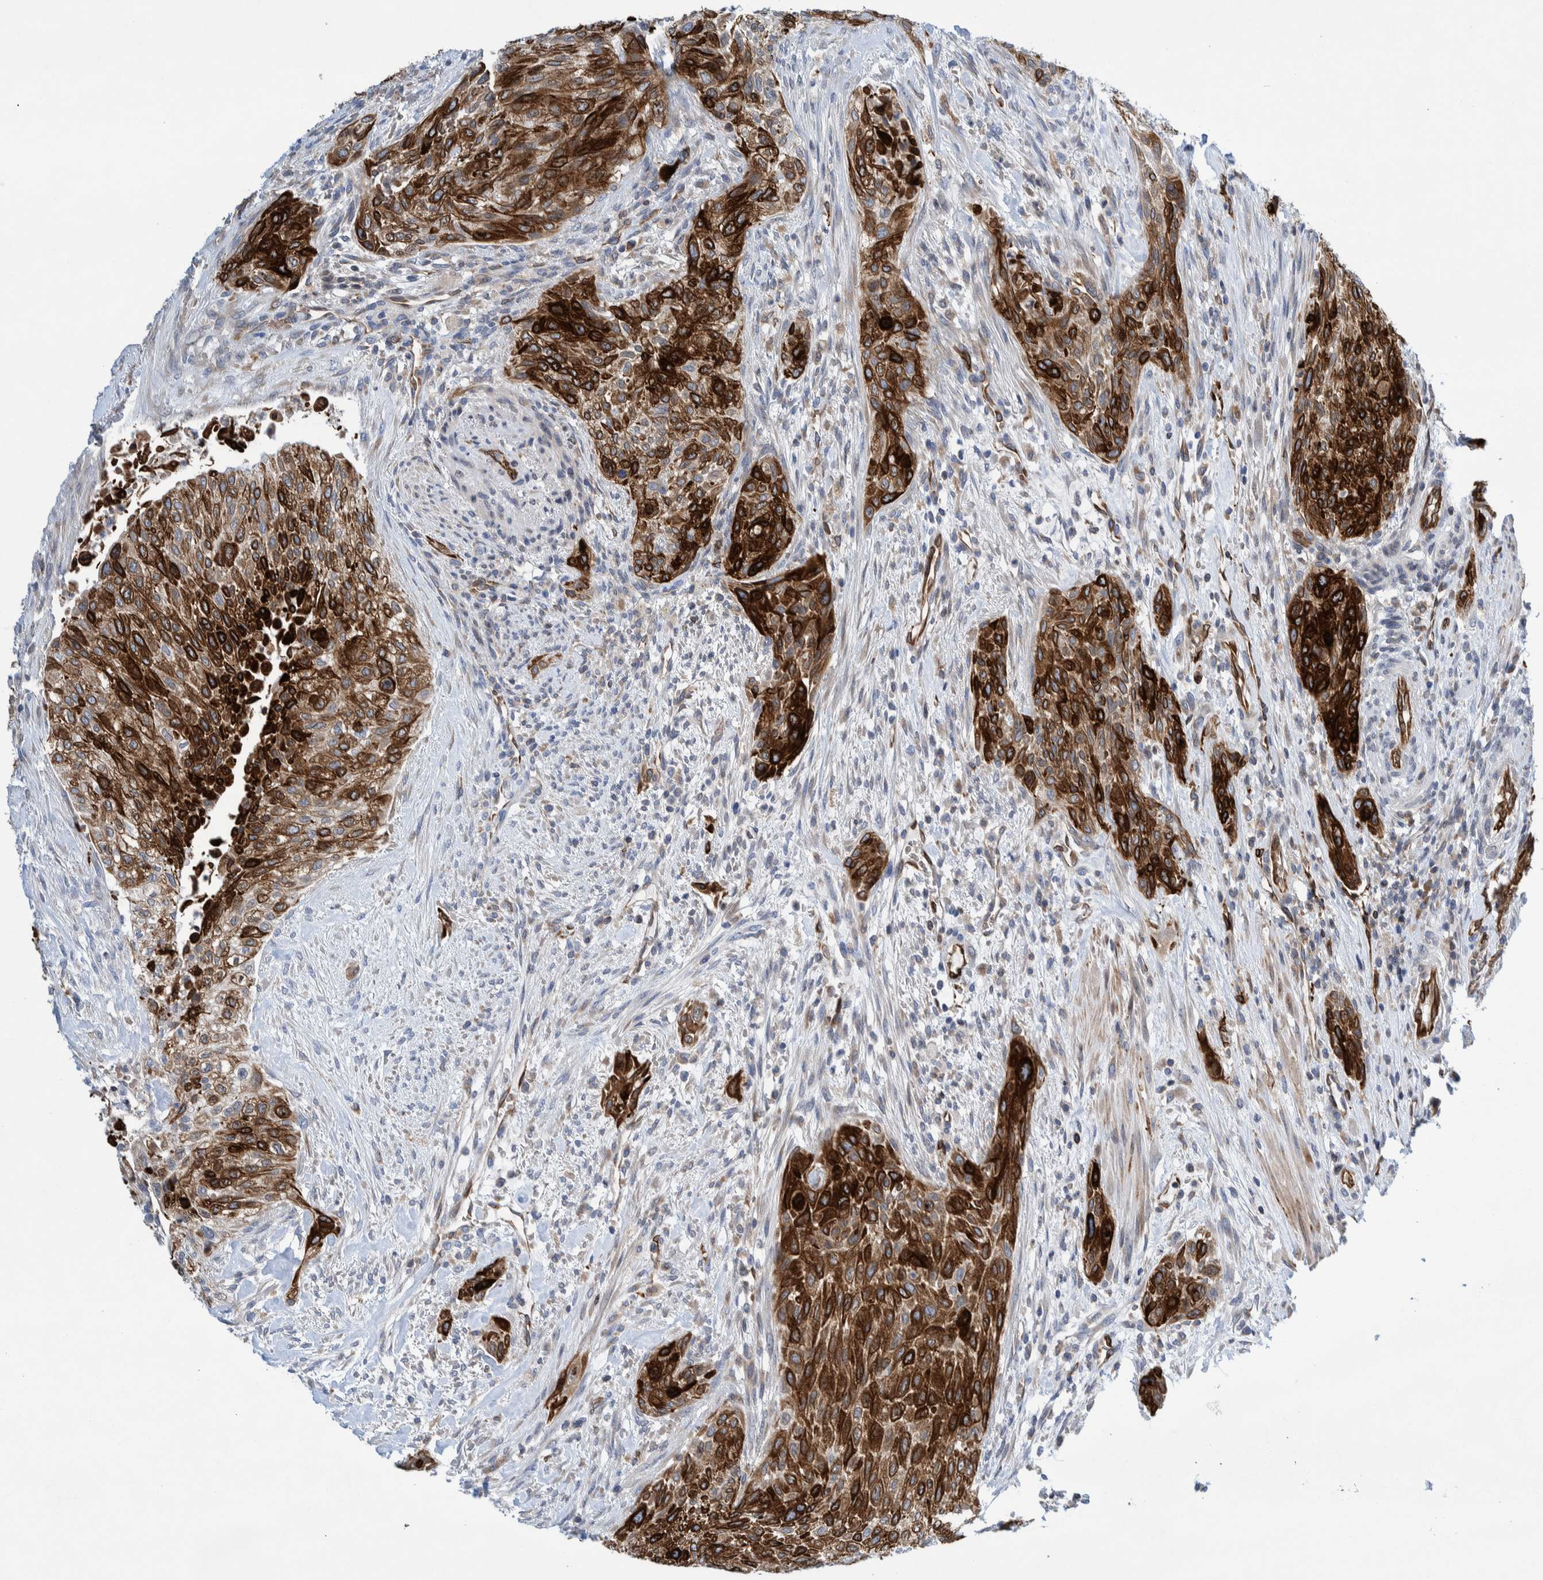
{"staining": {"intensity": "strong", "quantity": ">75%", "location": "cytoplasmic/membranous"}, "tissue": "urothelial cancer", "cell_type": "Tumor cells", "image_type": "cancer", "snomed": [{"axis": "morphology", "description": "Urothelial carcinoma, Low grade"}, {"axis": "morphology", "description": "Urothelial carcinoma, High grade"}, {"axis": "topography", "description": "Urinary bladder"}], "caption": "This image reveals IHC staining of low-grade urothelial carcinoma, with high strong cytoplasmic/membranous staining in about >75% of tumor cells.", "gene": "THEM6", "patient": {"sex": "male", "age": 35}}